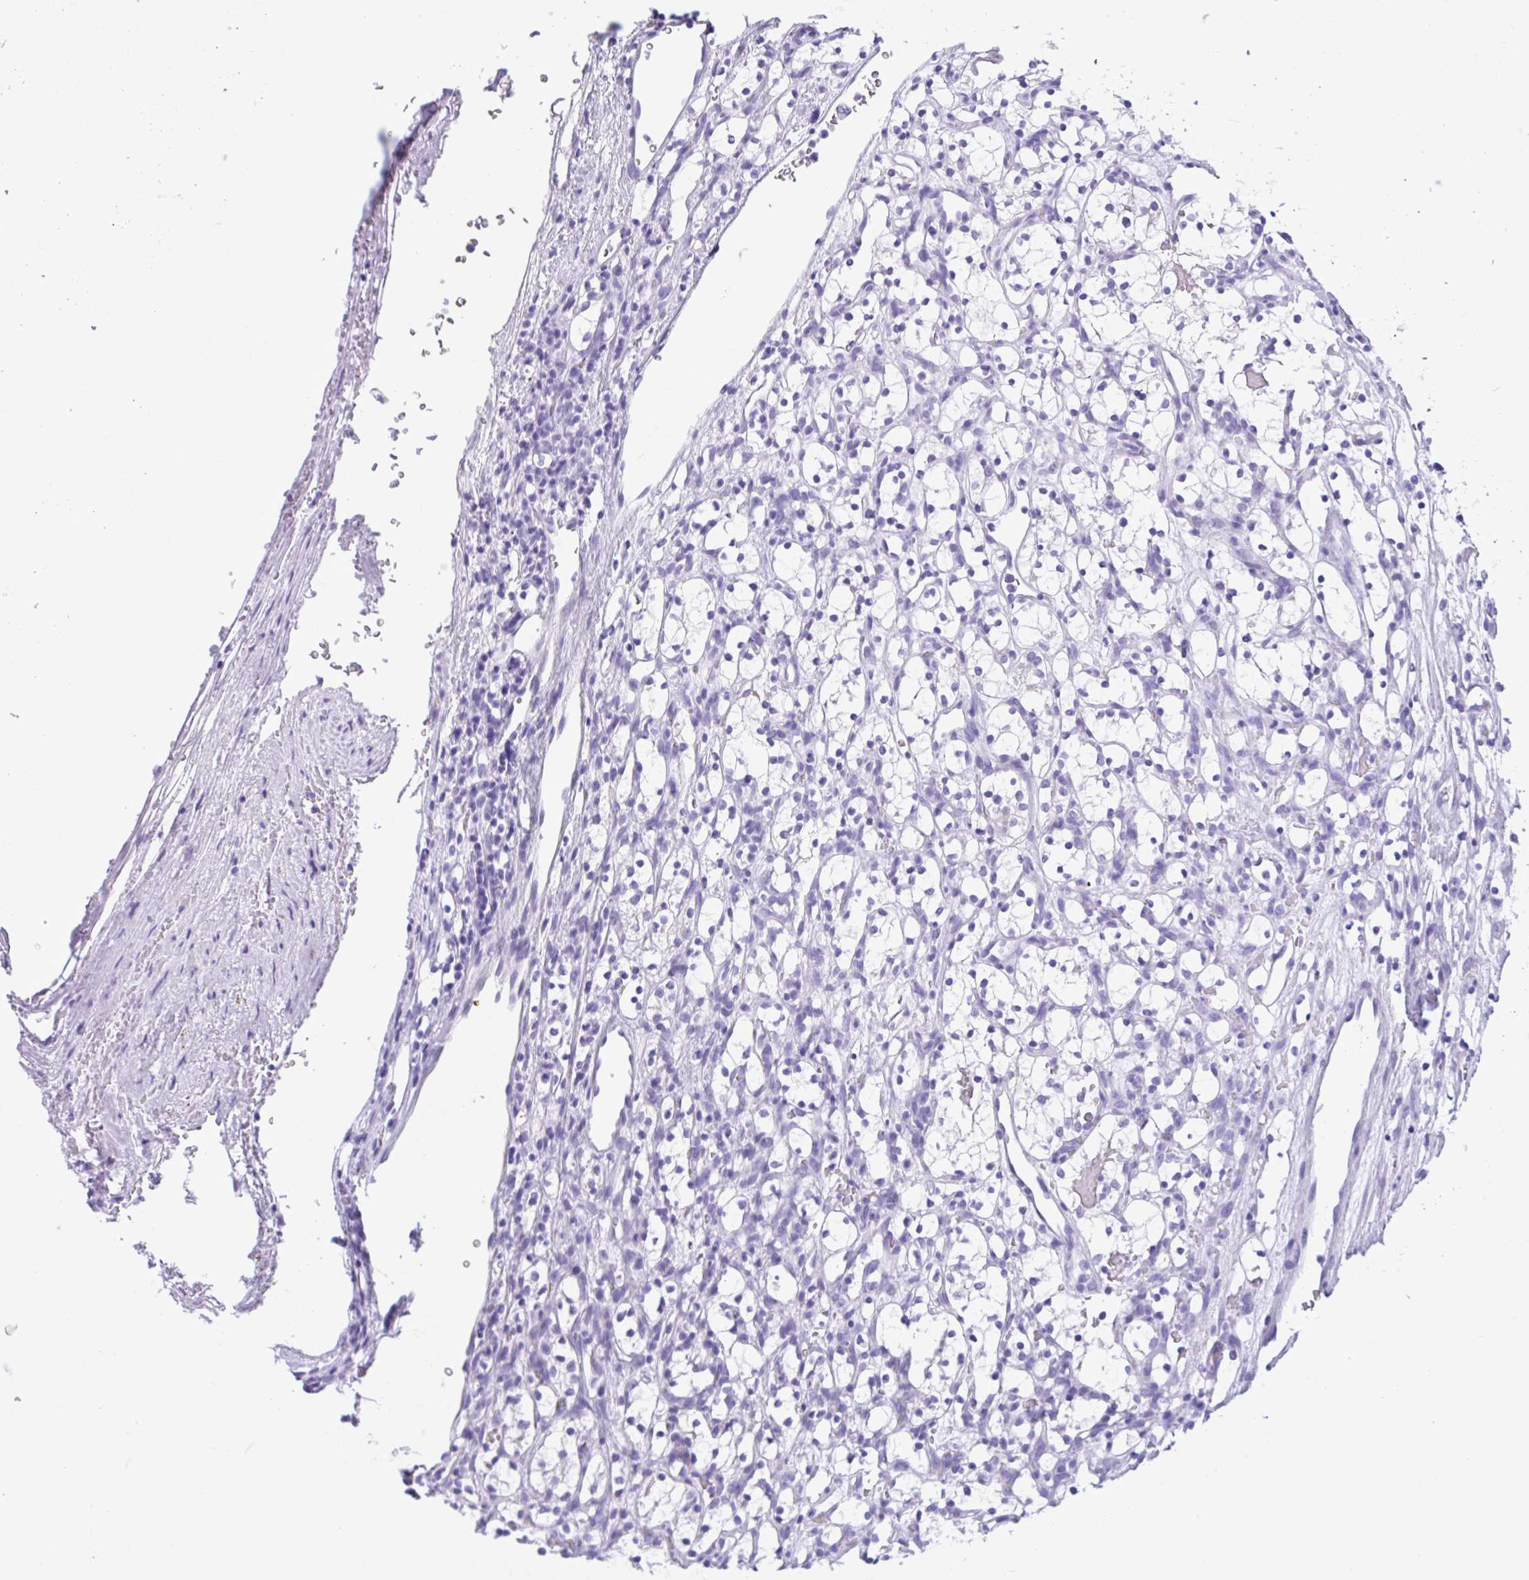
{"staining": {"intensity": "negative", "quantity": "none", "location": "none"}, "tissue": "renal cancer", "cell_type": "Tumor cells", "image_type": "cancer", "snomed": [{"axis": "morphology", "description": "Adenocarcinoma, NOS"}, {"axis": "topography", "description": "Kidney"}], "caption": "This is a photomicrograph of immunohistochemistry staining of renal cancer, which shows no positivity in tumor cells.", "gene": "OR4N4", "patient": {"sex": "female", "age": 69}}